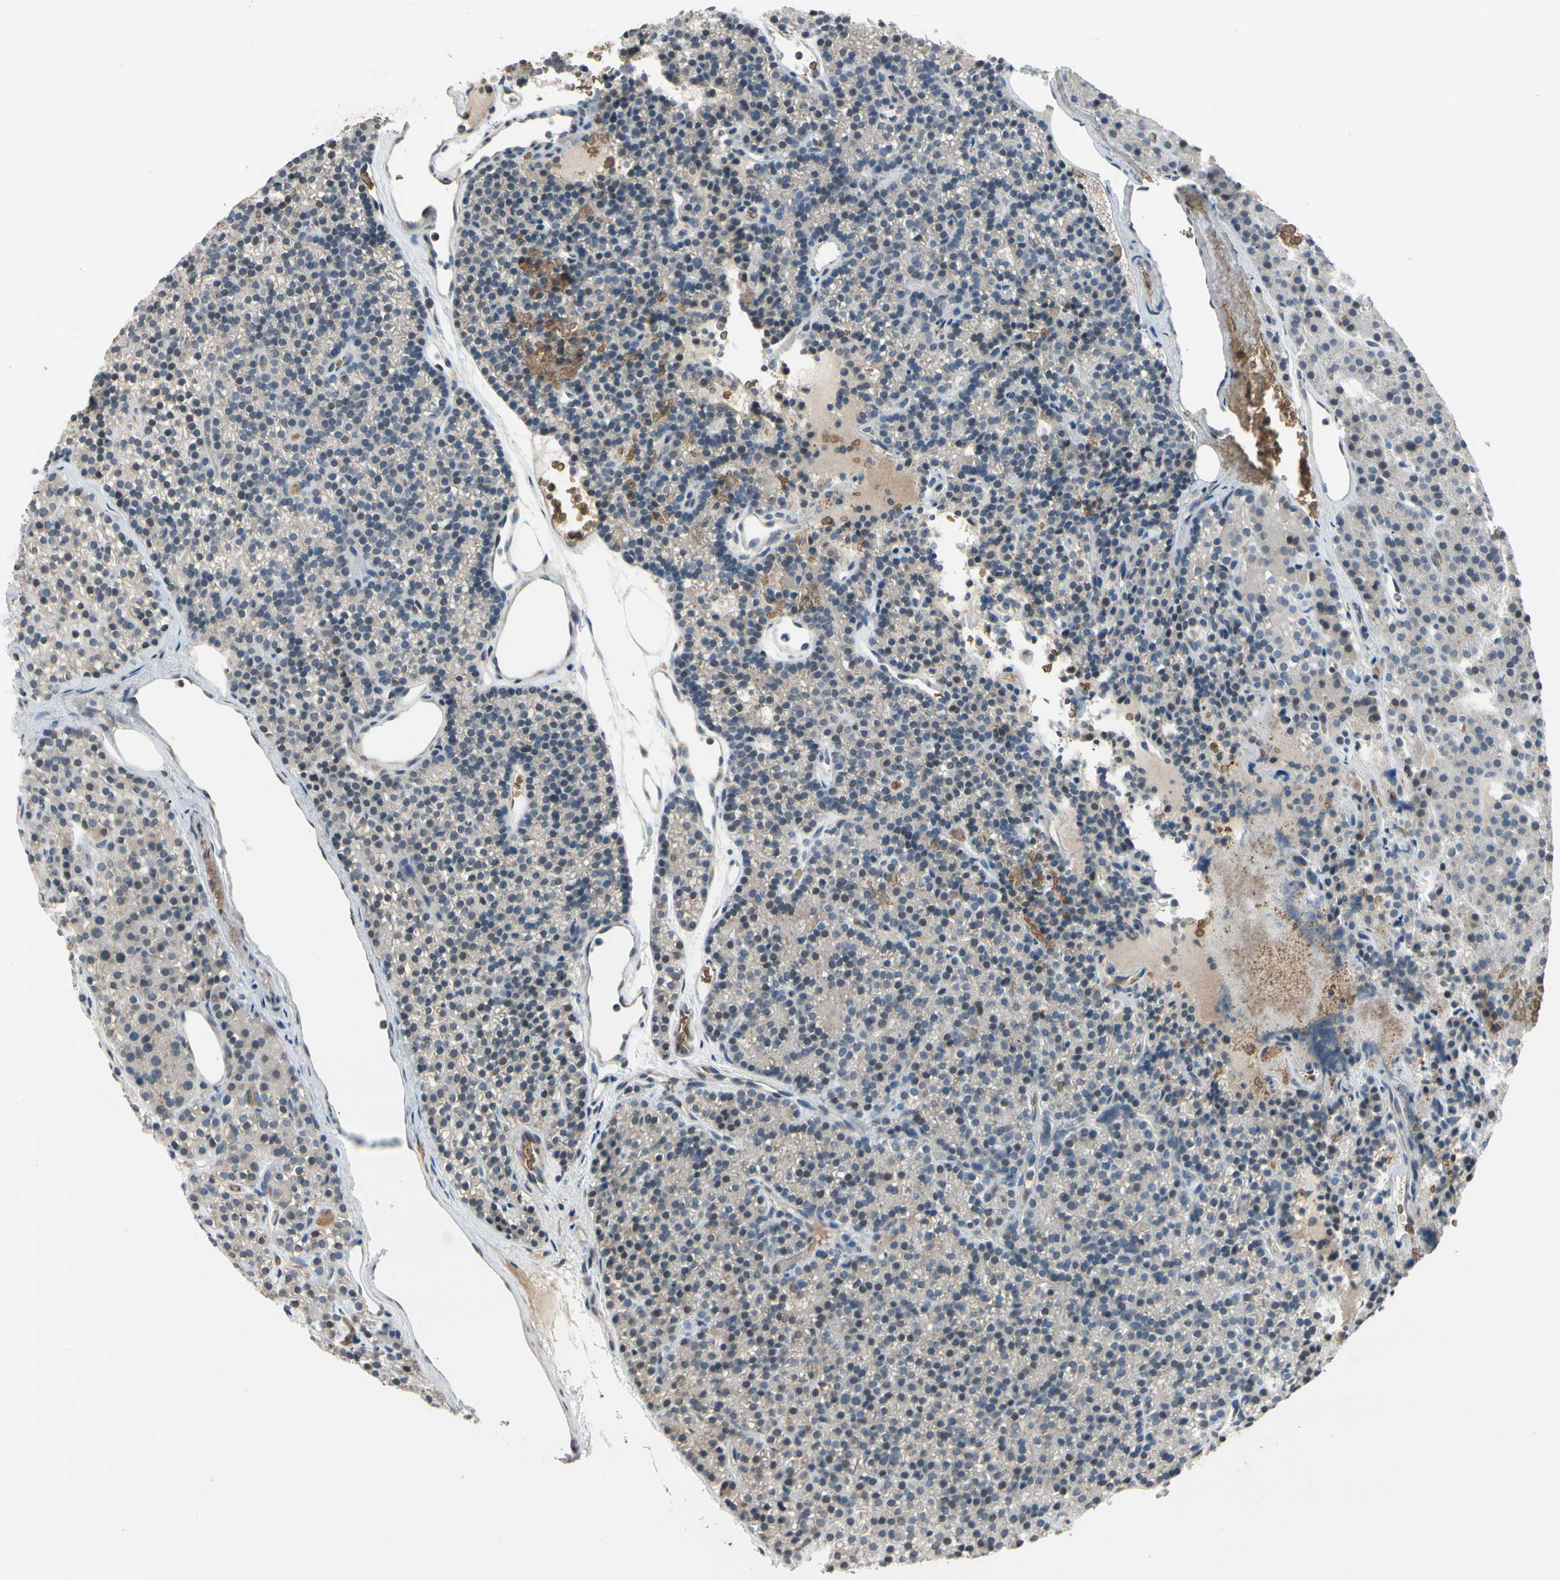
{"staining": {"intensity": "negative", "quantity": "none", "location": "none"}, "tissue": "parathyroid gland", "cell_type": "Glandular cells", "image_type": "normal", "snomed": [{"axis": "morphology", "description": "Normal tissue, NOS"}, {"axis": "morphology", "description": "Hyperplasia, NOS"}, {"axis": "topography", "description": "Parathyroid gland"}], "caption": "This is an immunohistochemistry (IHC) image of unremarkable human parathyroid gland. There is no positivity in glandular cells.", "gene": "GYPC", "patient": {"sex": "male", "age": 44}}